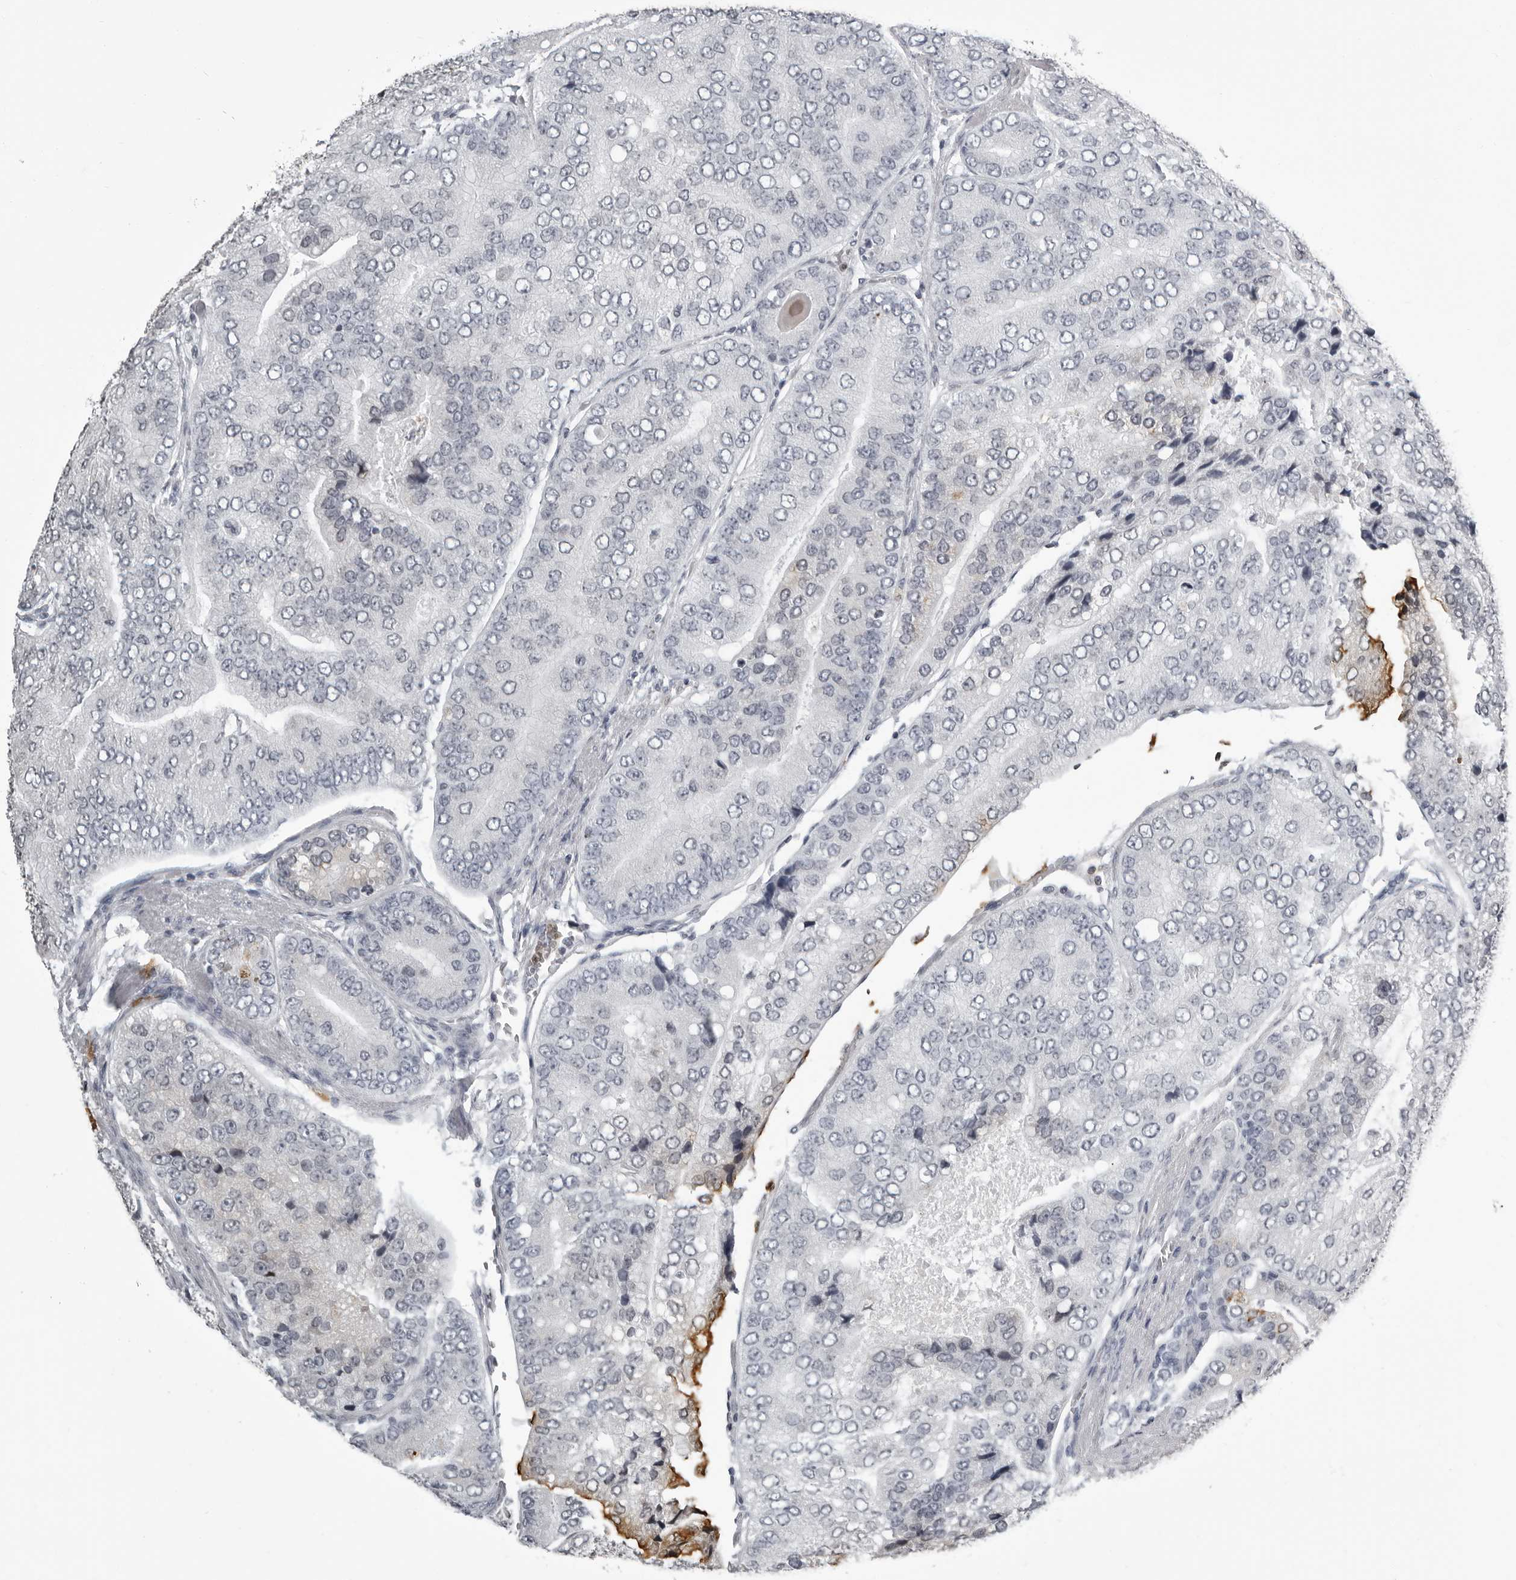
{"staining": {"intensity": "negative", "quantity": "none", "location": "none"}, "tissue": "prostate cancer", "cell_type": "Tumor cells", "image_type": "cancer", "snomed": [{"axis": "morphology", "description": "Adenocarcinoma, High grade"}, {"axis": "topography", "description": "Prostate"}], "caption": "IHC of prostate cancer shows no expression in tumor cells.", "gene": "RTCA", "patient": {"sex": "male", "age": 70}}